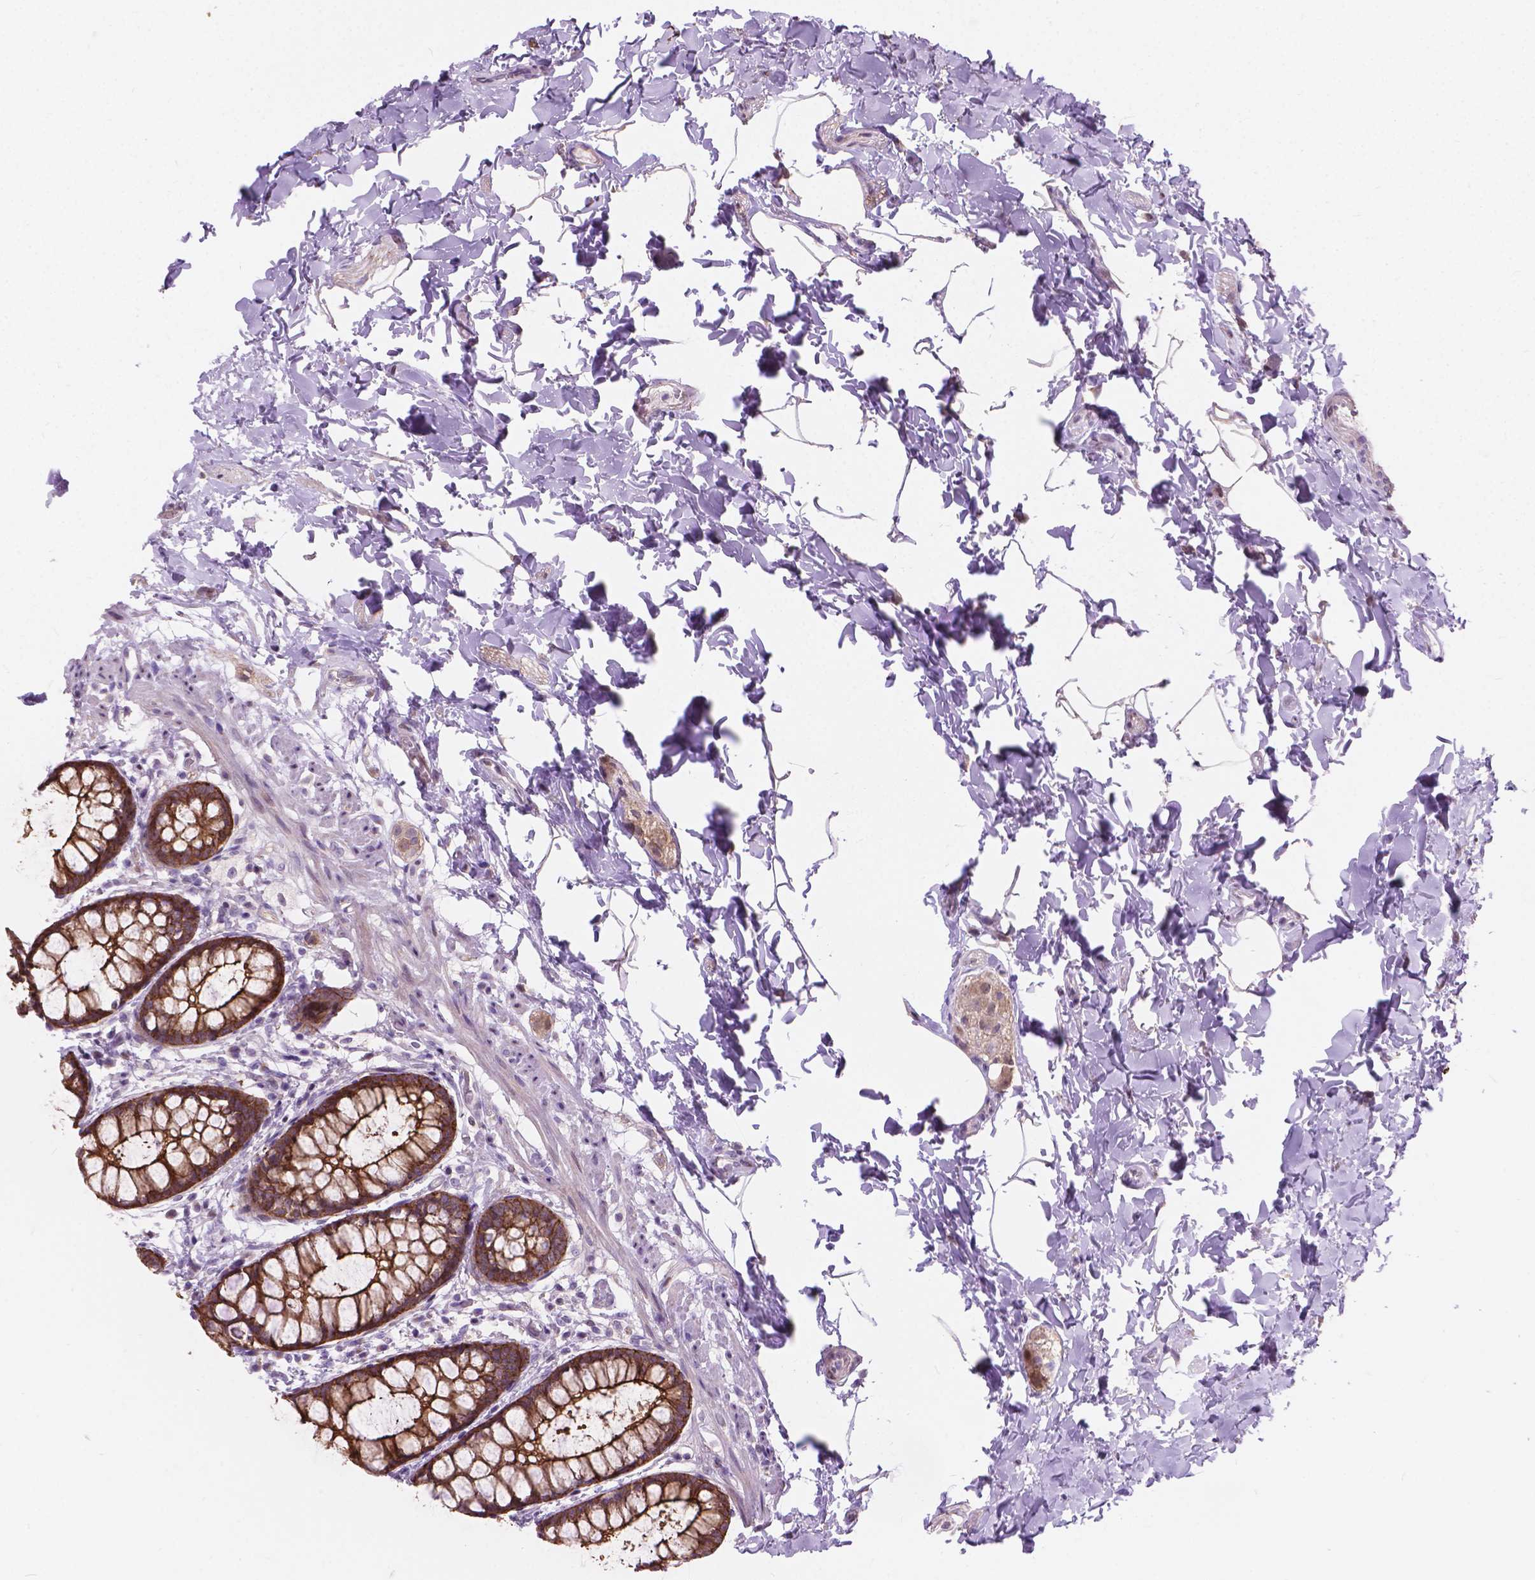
{"staining": {"intensity": "strong", "quantity": ">75%", "location": "cytoplasmic/membranous"}, "tissue": "rectum", "cell_type": "Glandular cells", "image_type": "normal", "snomed": [{"axis": "morphology", "description": "Normal tissue, NOS"}, {"axis": "topography", "description": "Rectum"}], "caption": "Immunohistochemical staining of normal human rectum reveals strong cytoplasmic/membranous protein staining in approximately >75% of glandular cells.", "gene": "MYH14", "patient": {"sex": "female", "age": 62}}